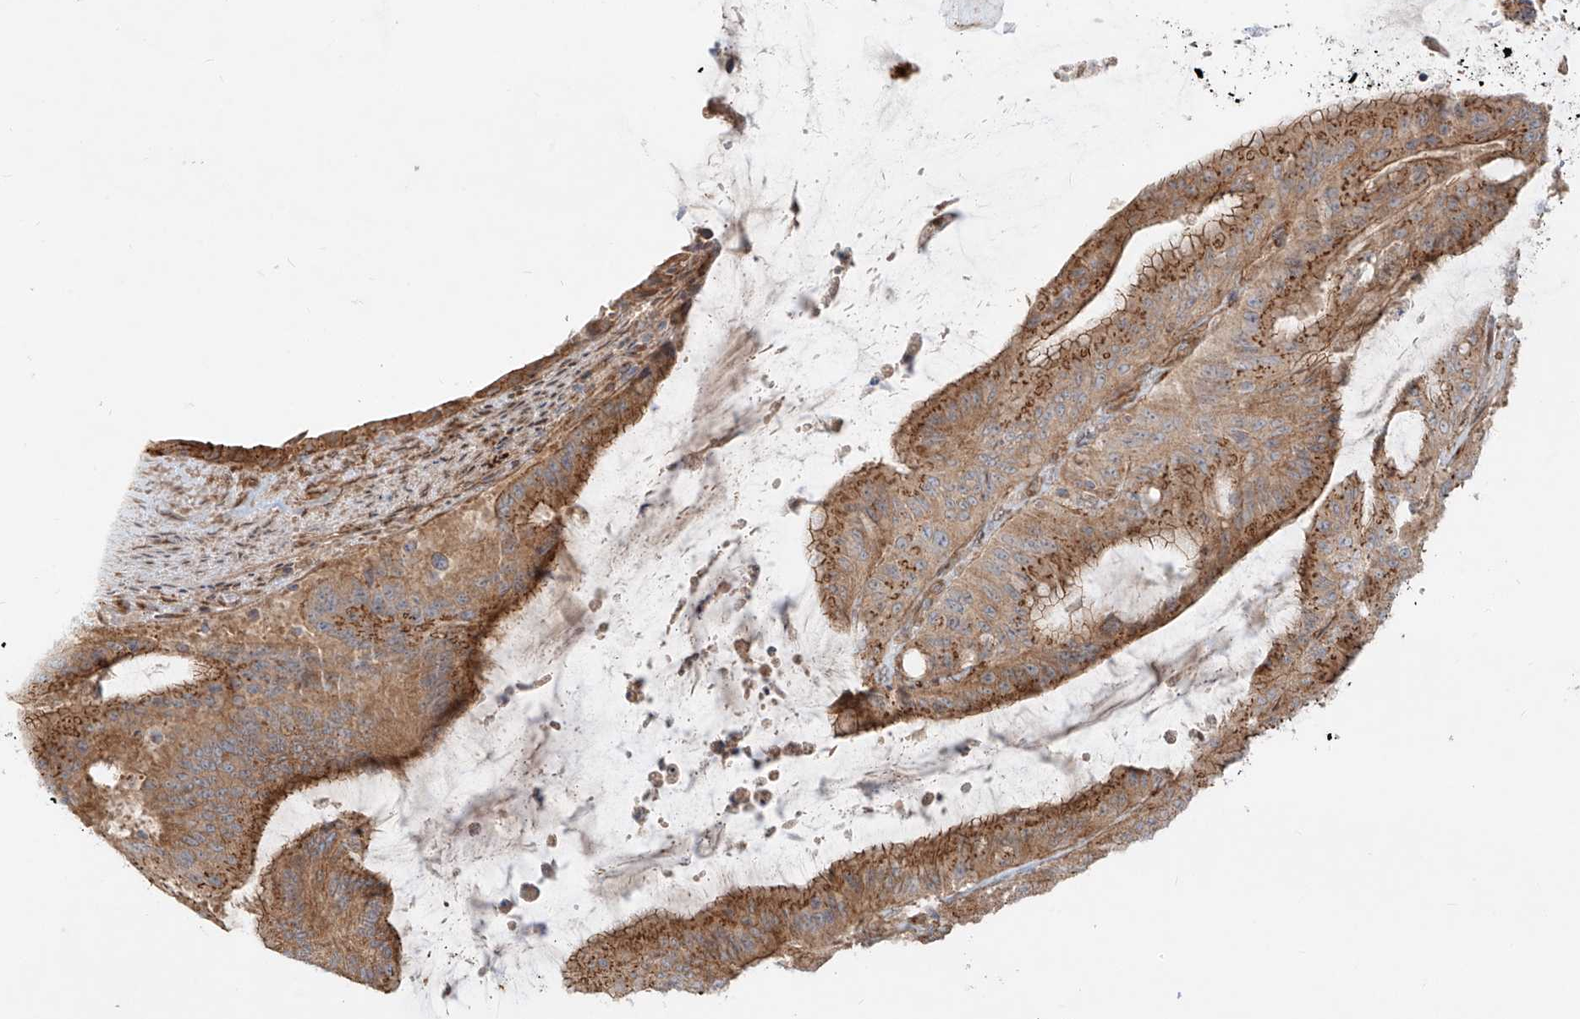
{"staining": {"intensity": "moderate", "quantity": ">75%", "location": "cytoplasmic/membranous"}, "tissue": "liver cancer", "cell_type": "Tumor cells", "image_type": "cancer", "snomed": [{"axis": "morphology", "description": "Normal tissue, NOS"}, {"axis": "morphology", "description": "Cholangiocarcinoma"}, {"axis": "topography", "description": "Liver"}, {"axis": "topography", "description": "Peripheral nerve tissue"}], "caption": "Immunohistochemistry (IHC) (DAB) staining of human liver cancer displays moderate cytoplasmic/membranous protein staining in about >75% of tumor cells.", "gene": "ZNF287", "patient": {"sex": "female", "age": 73}}